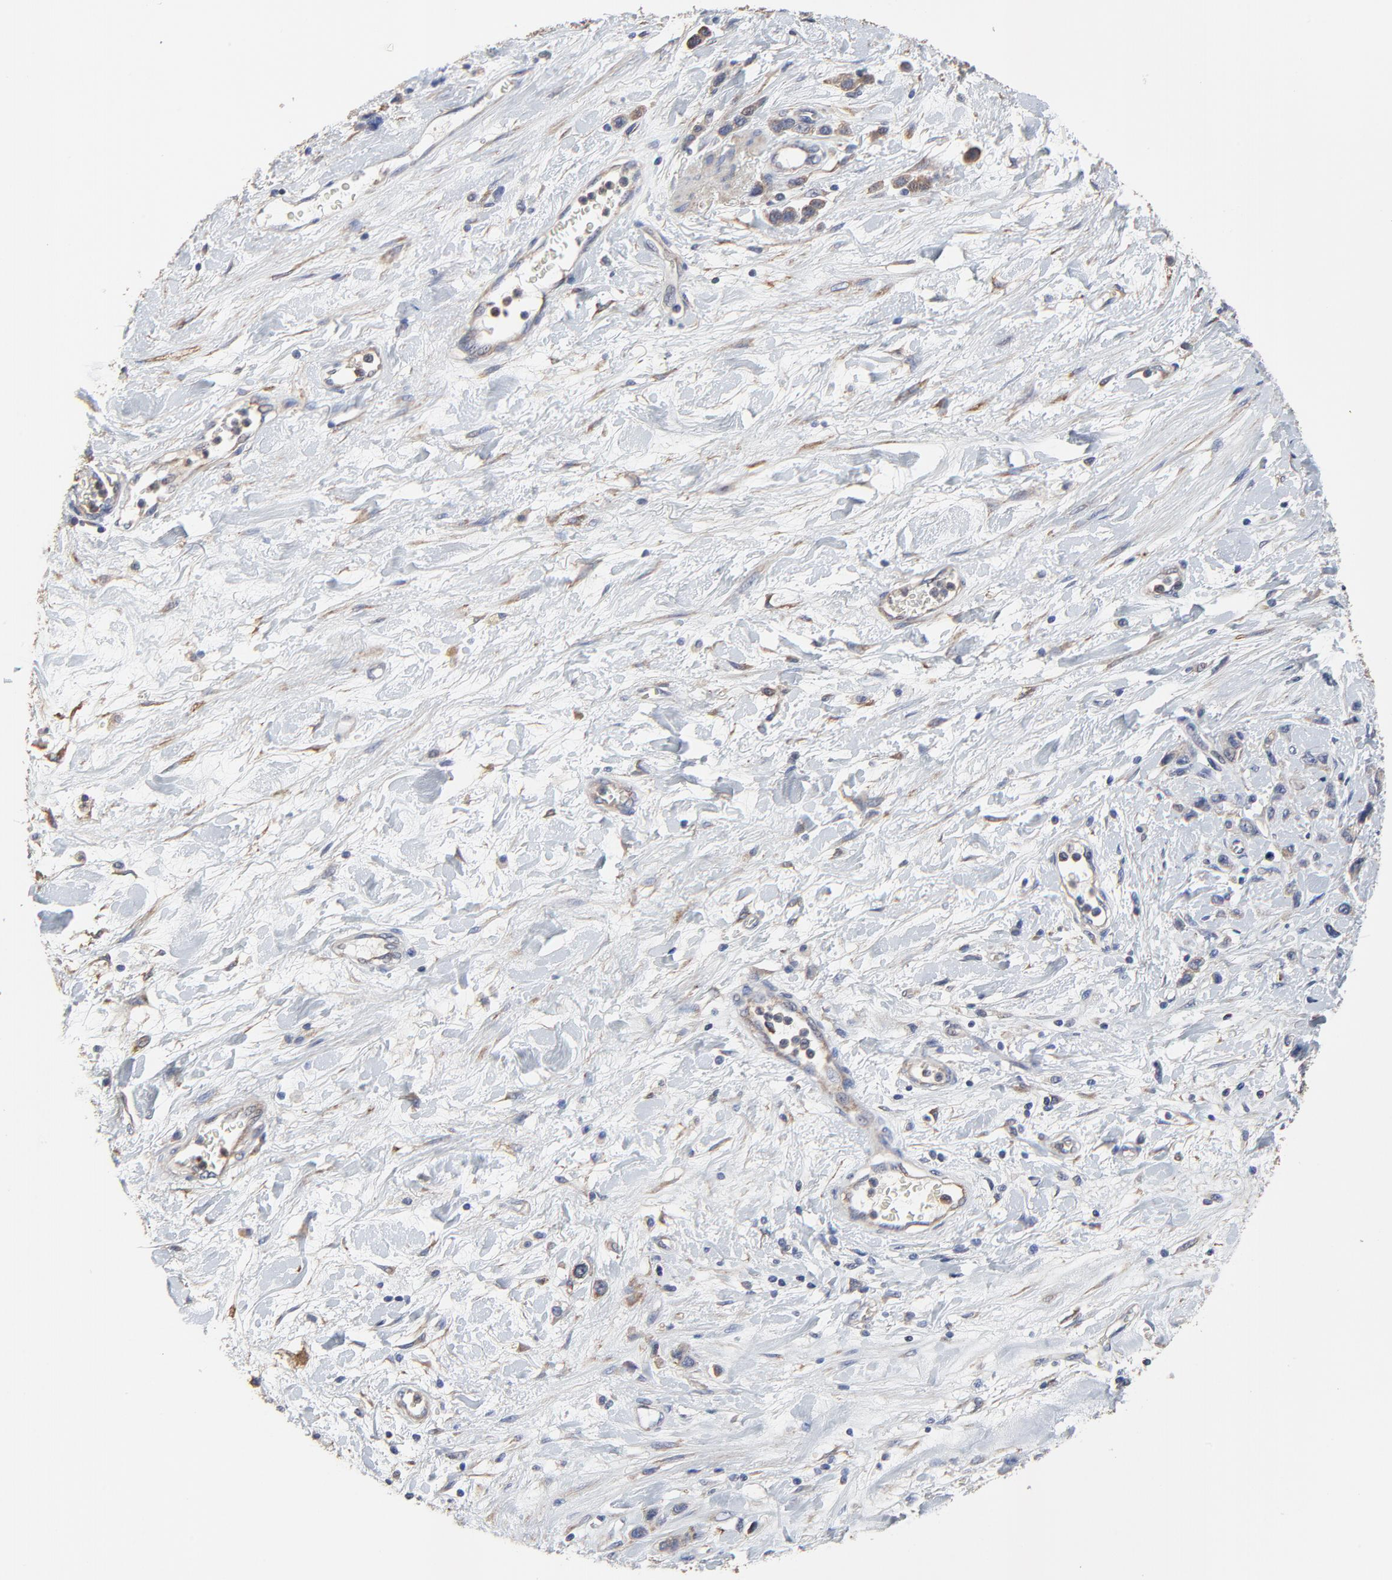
{"staining": {"intensity": "moderate", "quantity": ">75%", "location": "cytoplasmic/membranous"}, "tissue": "stomach cancer", "cell_type": "Tumor cells", "image_type": "cancer", "snomed": [{"axis": "morphology", "description": "Normal tissue, NOS"}, {"axis": "morphology", "description": "Adenocarcinoma, NOS"}, {"axis": "morphology", "description": "Adenocarcinoma, High grade"}, {"axis": "topography", "description": "Stomach, upper"}, {"axis": "topography", "description": "Stomach"}], "caption": "Tumor cells demonstrate medium levels of moderate cytoplasmic/membranous expression in about >75% of cells in stomach cancer (adenocarcinoma). (Brightfield microscopy of DAB IHC at high magnification).", "gene": "NXF3", "patient": {"sex": "female", "age": 65}}